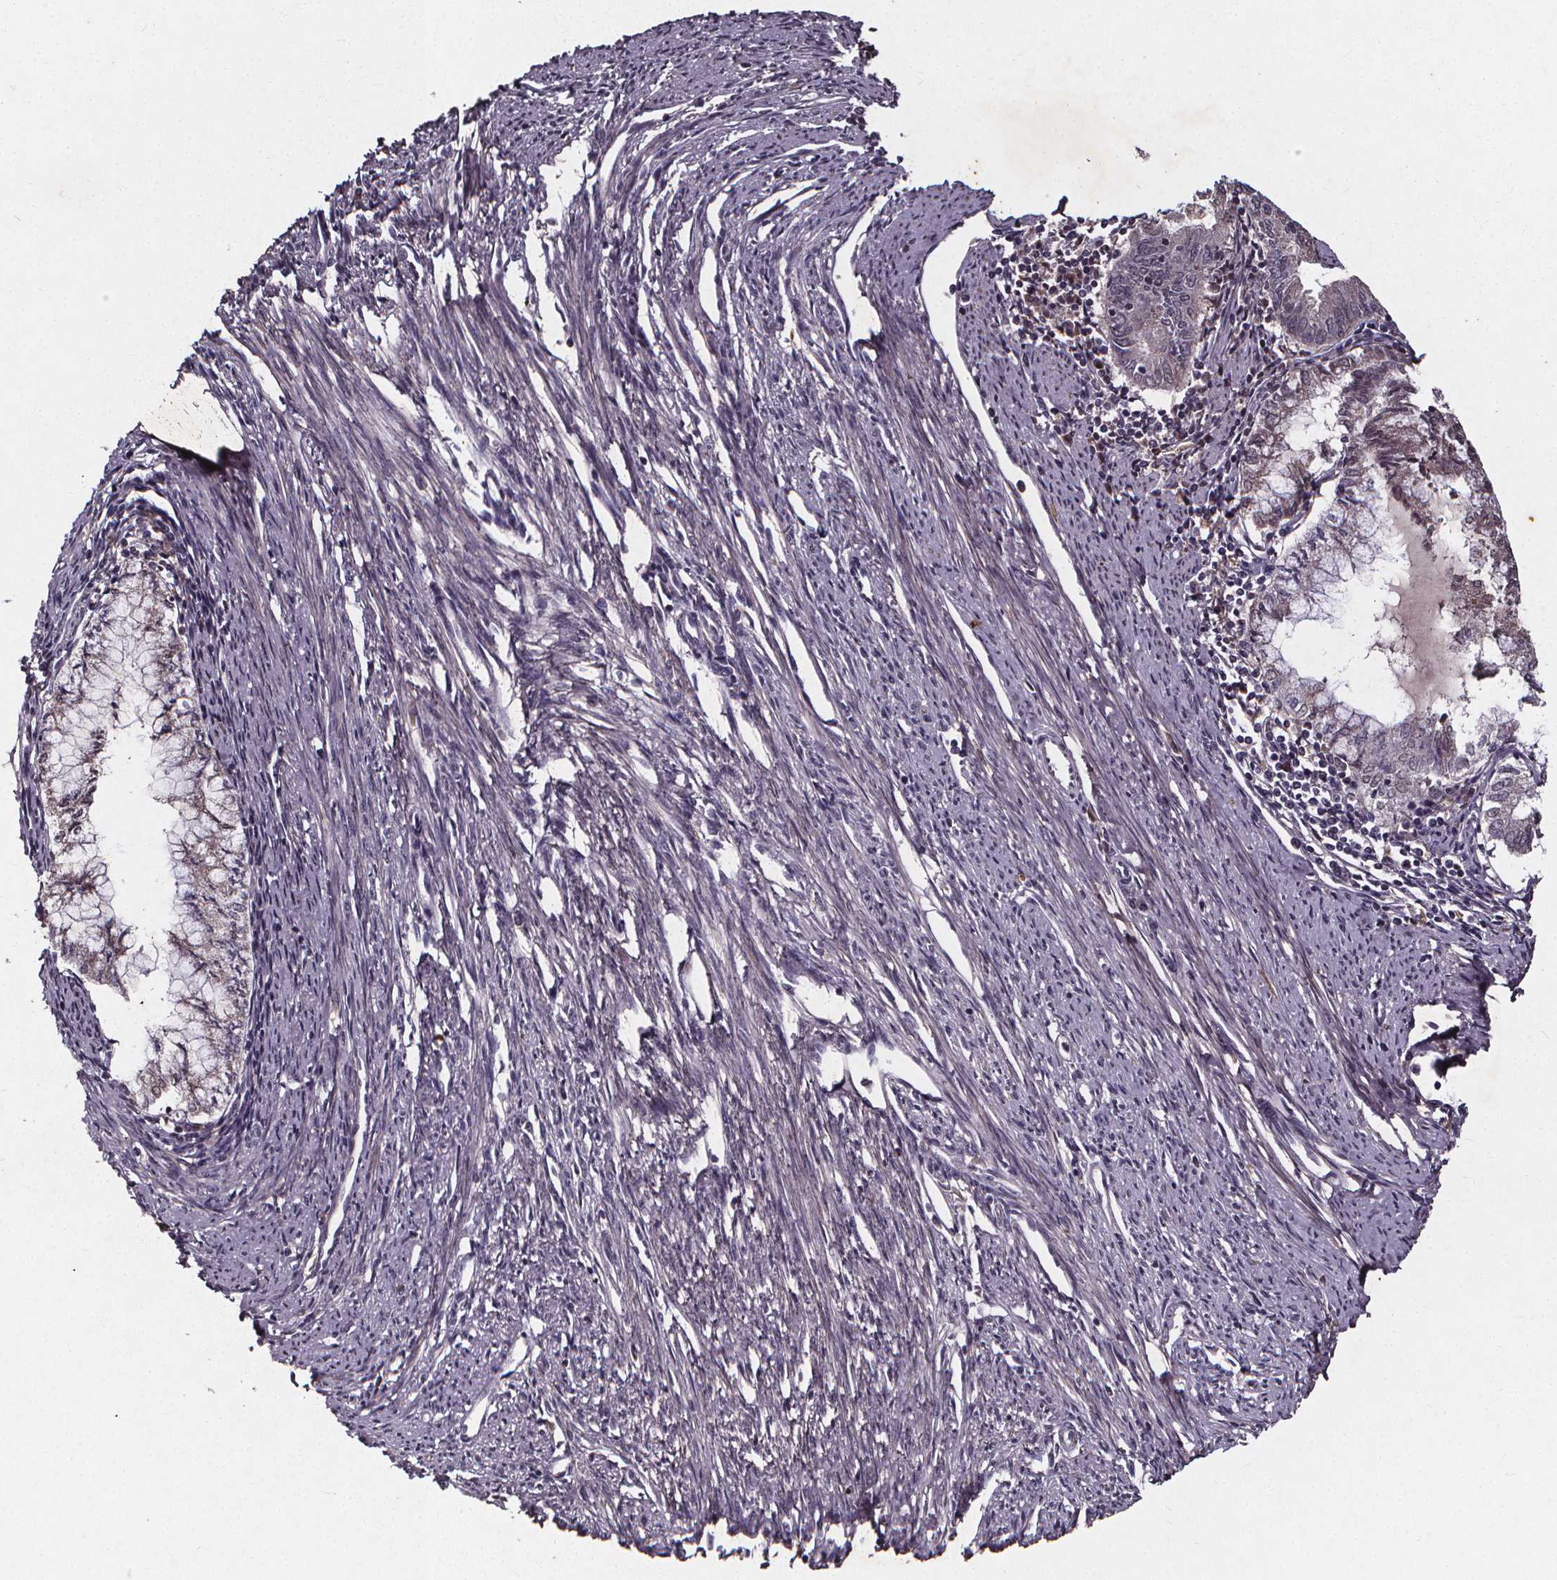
{"staining": {"intensity": "weak", "quantity": "<25%", "location": "cytoplasmic/membranous"}, "tissue": "endometrial cancer", "cell_type": "Tumor cells", "image_type": "cancer", "snomed": [{"axis": "morphology", "description": "Adenocarcinoma, NOS"}, {"axis": "topography", "description": "Endometrium"}], "caption": "DAB immunohistochemical staining of human endometrial adenocarcinoma exhibits no significant expression in tumor cells. The staining was performed using DAB (3,3'-diaminobenzidine) to visualize the protein expression in brown, while the nuclei were stained in blue with hematoxylin (Magnification: 20x).", "gene": "SPAG8", "patient": {"sex": "female", "age": 79}}